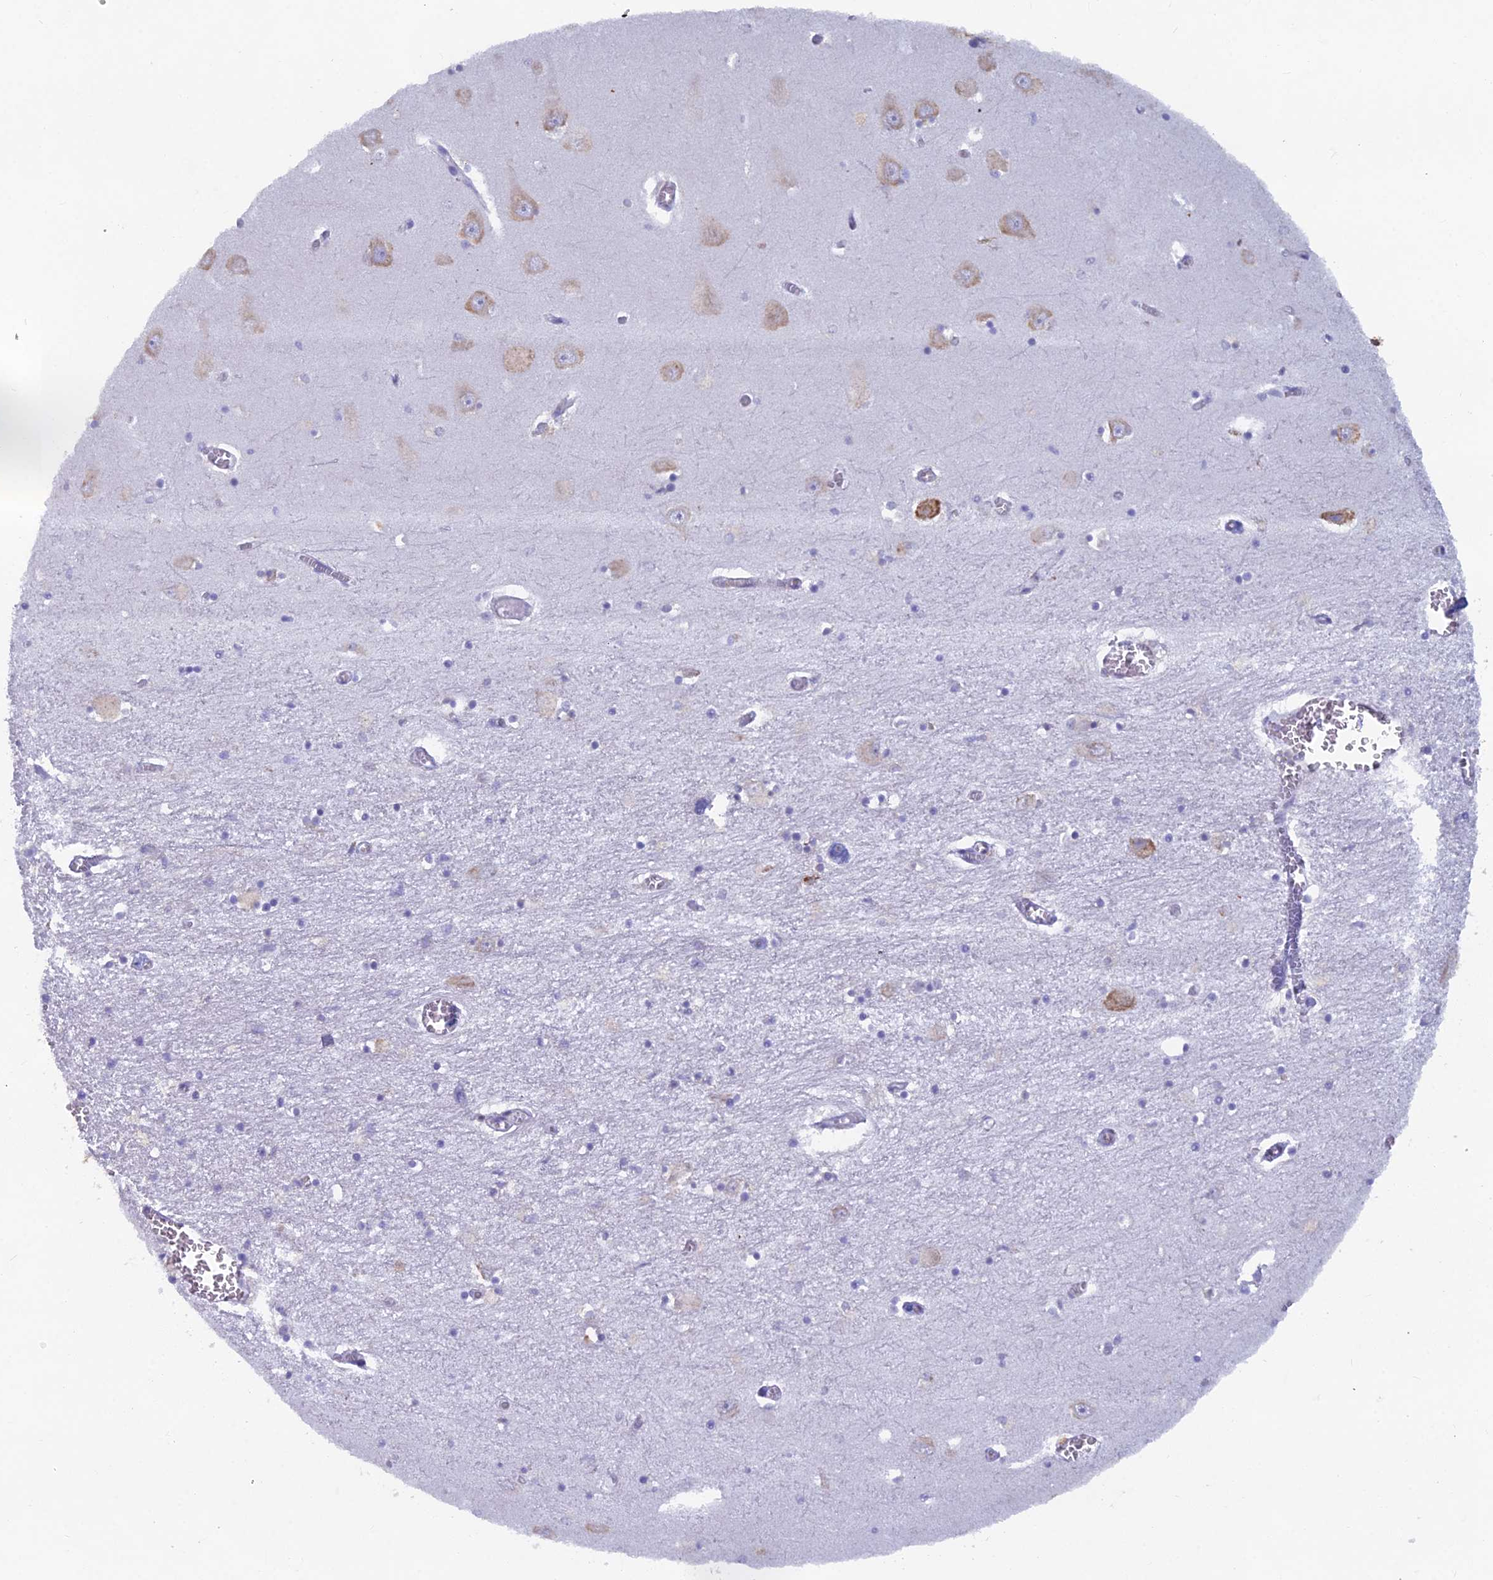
{"staining": {"intensity": "negative", "quantity": "none", "location": "none"}, "tissue": "hippocampus", "cell_type": "Glial cells", "image_type": "normal", "snomed": [{"axis": "morphology", "description": "Normal tissue, NOS"}, {"axis": "topography", "description": "Hippocampus"}], "caption": "Immunohistochemical staining of benign hippocampus demonstrates no significant staining in glial cells.", "gene": "ABI3BP", "patient": {"sex": "male", "age": 70}}